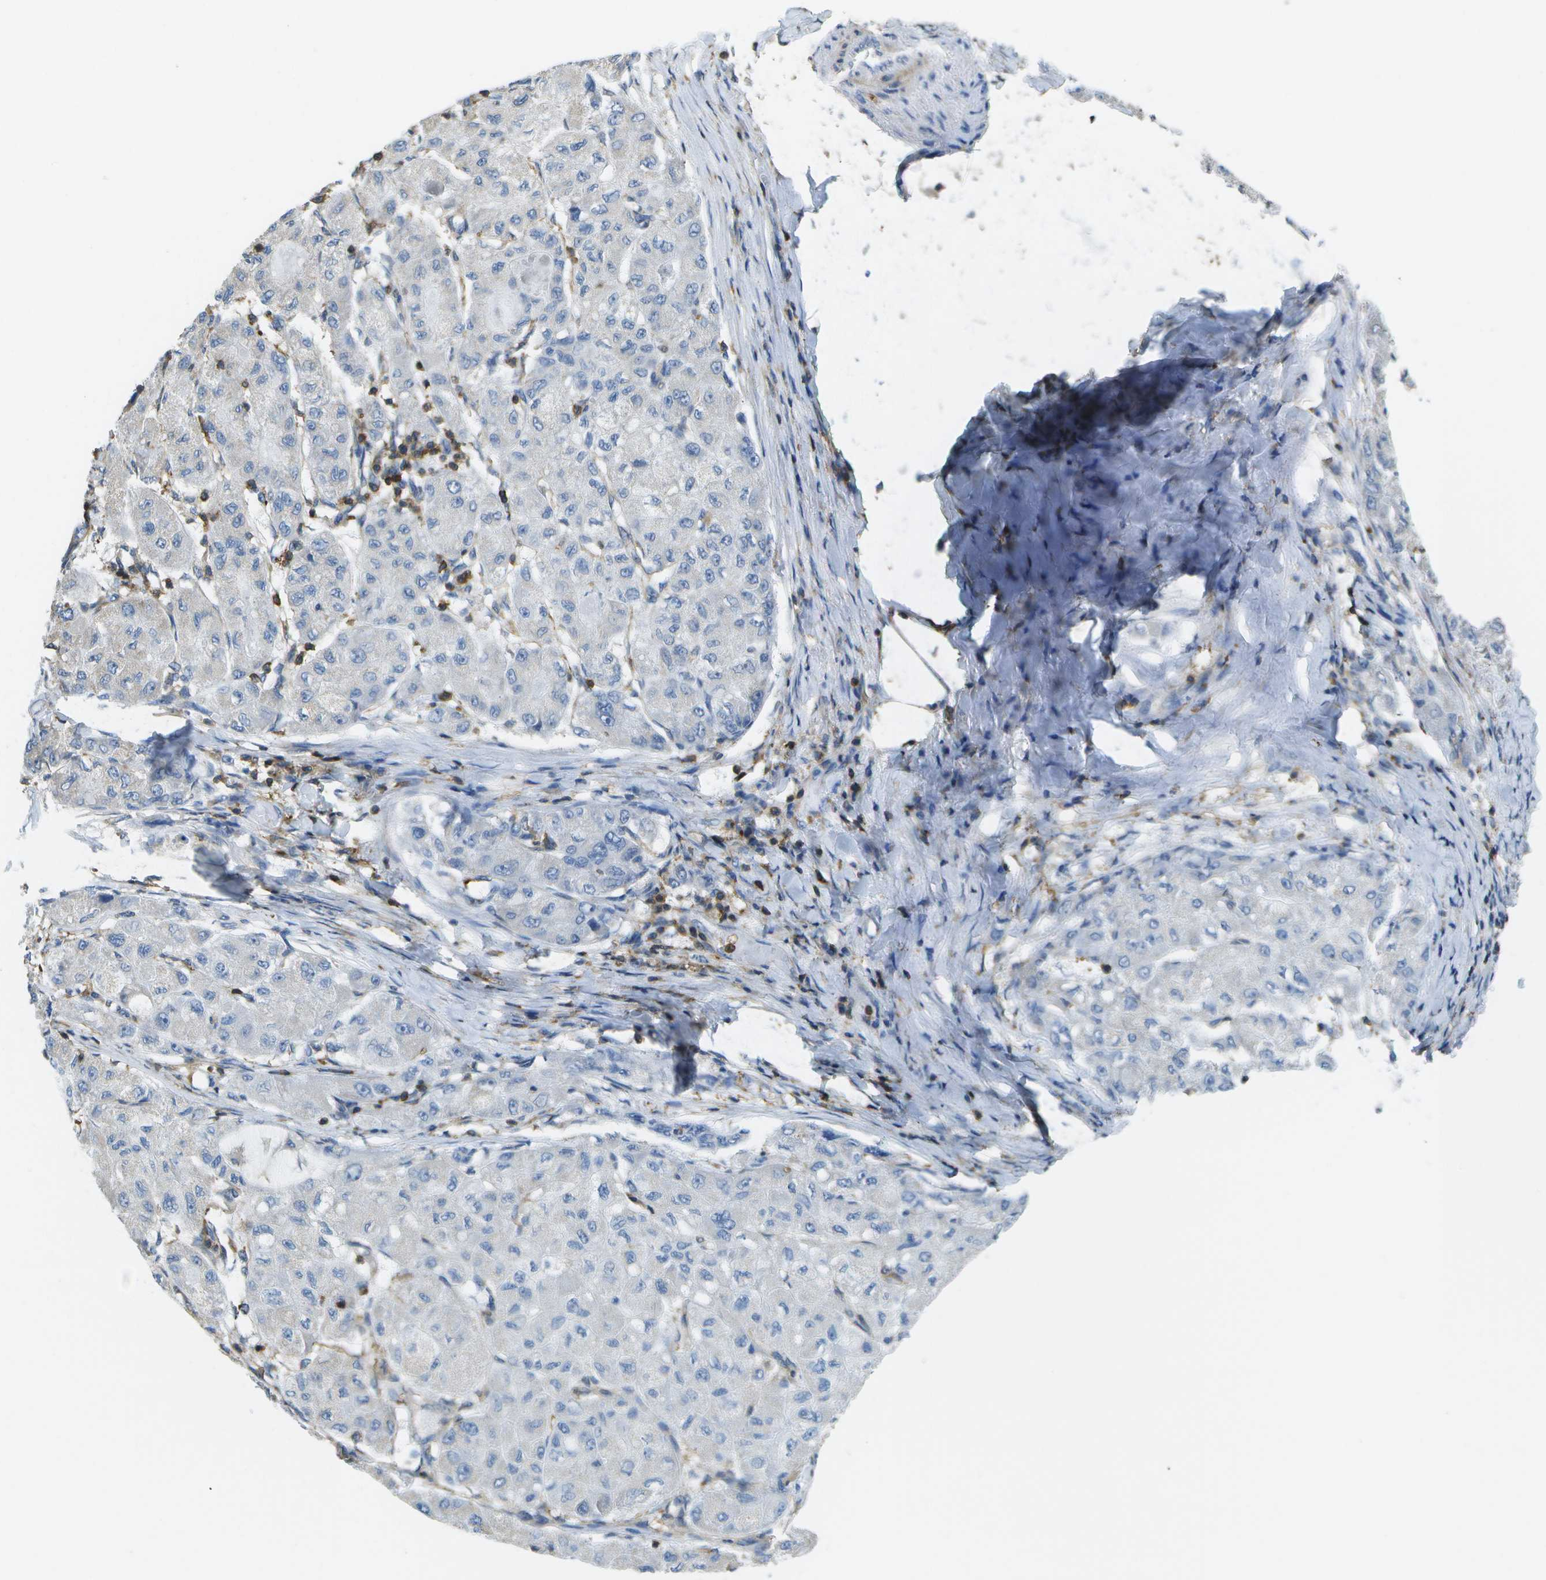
{"staining": {"intensity": "negative", "quantity": "none", "location": "none"}, "tissue": "liver cancer", "cell_type": "Tumor cells", "image_type": "cancer", "snomed": [{"axis": "morphology", "description": "Carcinoma, Hepatocellular, NOS"}, {"axis": "topography", "description": "Liver"}], "caption": "An IHC image of liver cancer (hepatocellular carcinoma) is shown. There is no staining in tumor cells of liver cancer (hepatocellular carcinoma). The staining is performed using DAB (3,3'-diaminobenzidine) brown chromogen with nuclei counter-stained in using hematoxylin.", "gene": "RCSD1", "patient": {"sex": "male", "age": 80}}